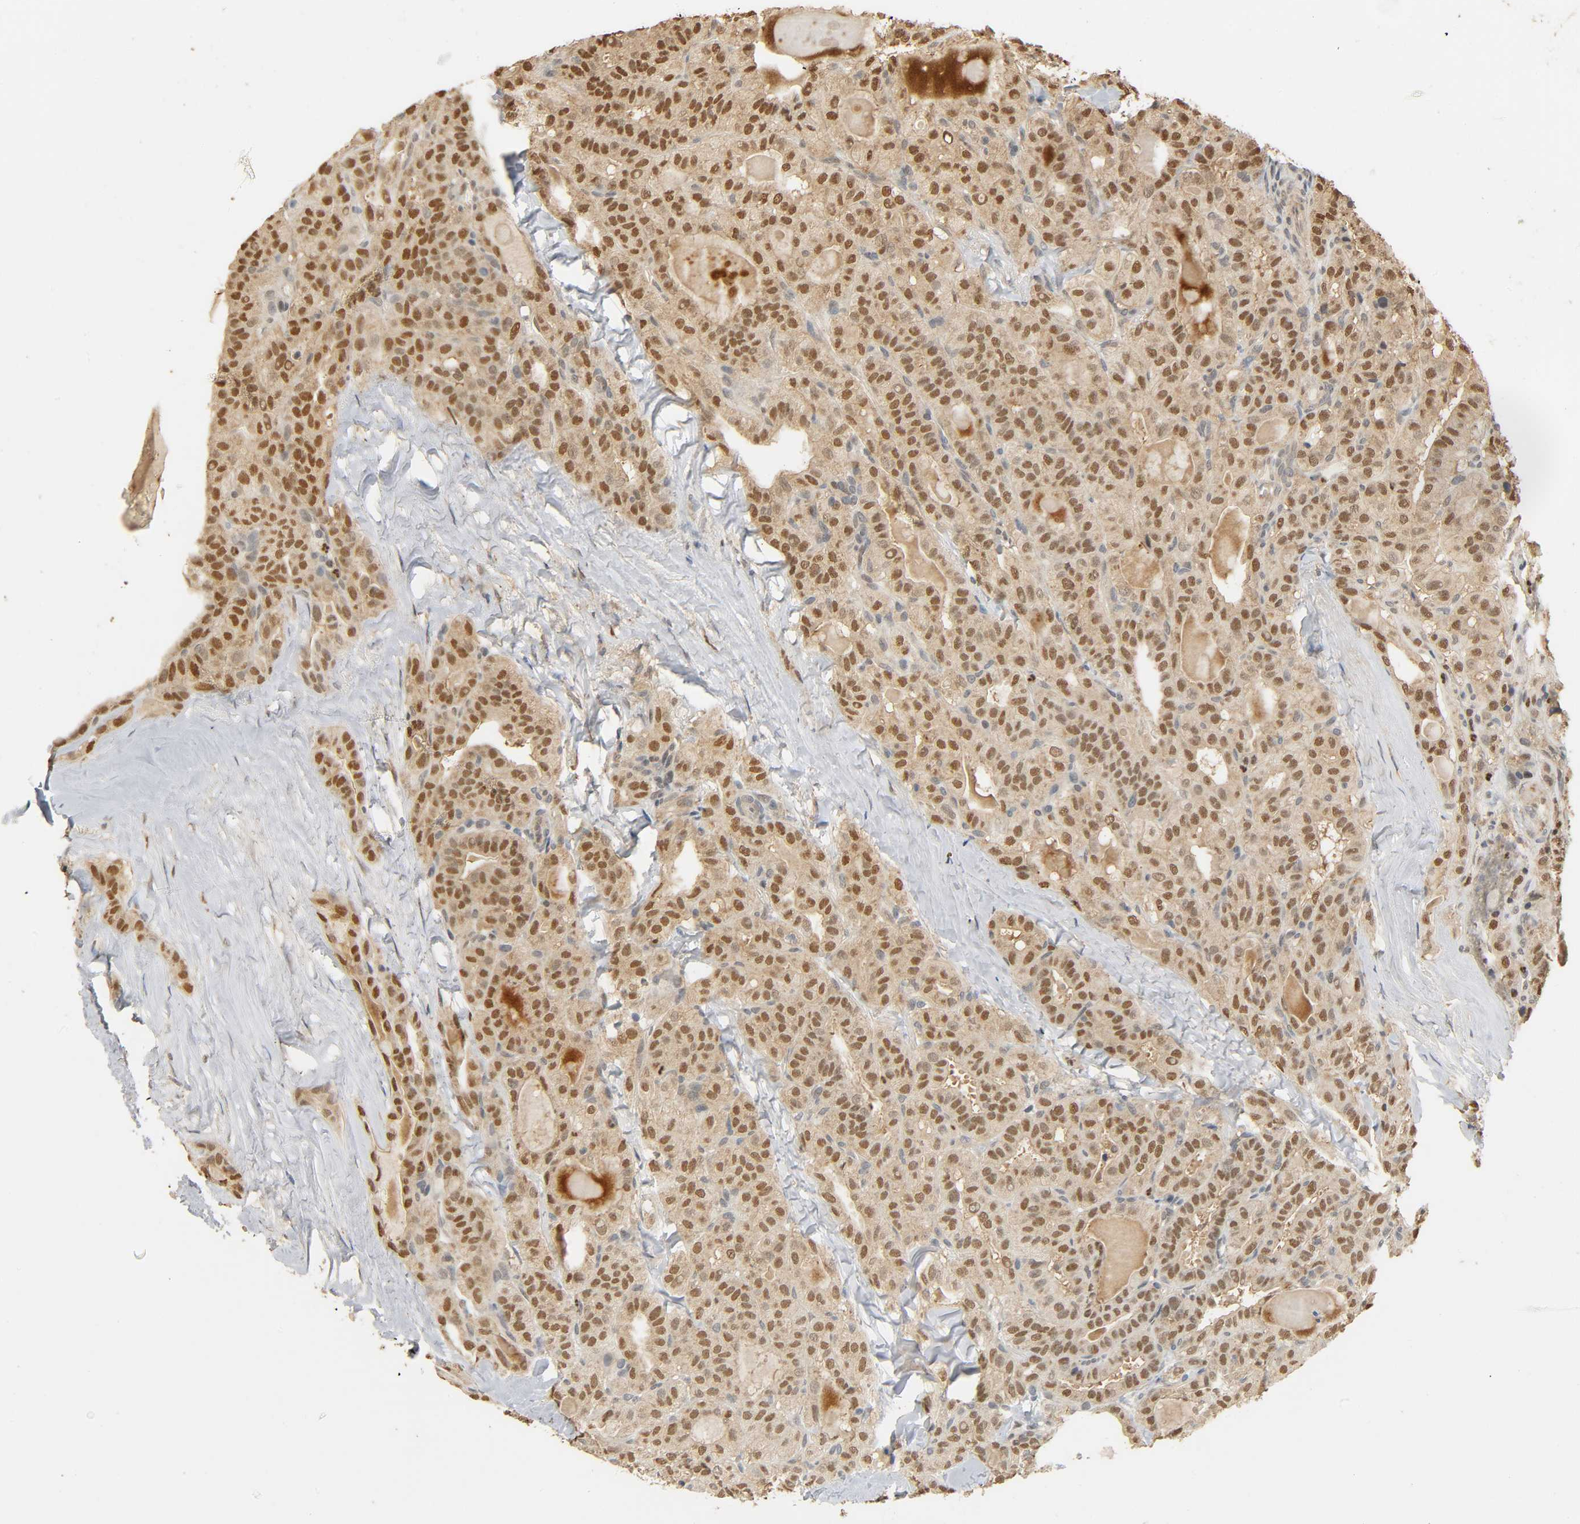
{"staining": {"intensity": "strong", "quantity": ">75%", "location": "nuclear"}, "tissue": "thyroid cancer", "cell_type": "Tumor cells", "image_type": "cancer", "snomed": [{"axis": "morphology", "description": "Papillary adenocarcinoma, NOS"}, {"axis": "topography", "description": "Thyroid gland"}], "caption": "The image demonstrates staining of thyroid papillary adenocarcinoma, revealing strong nuclear protein staining (brown color) within tumor cells.", "gene": "ZFPM2", "patient": {"sex": "male", "age": 77}}